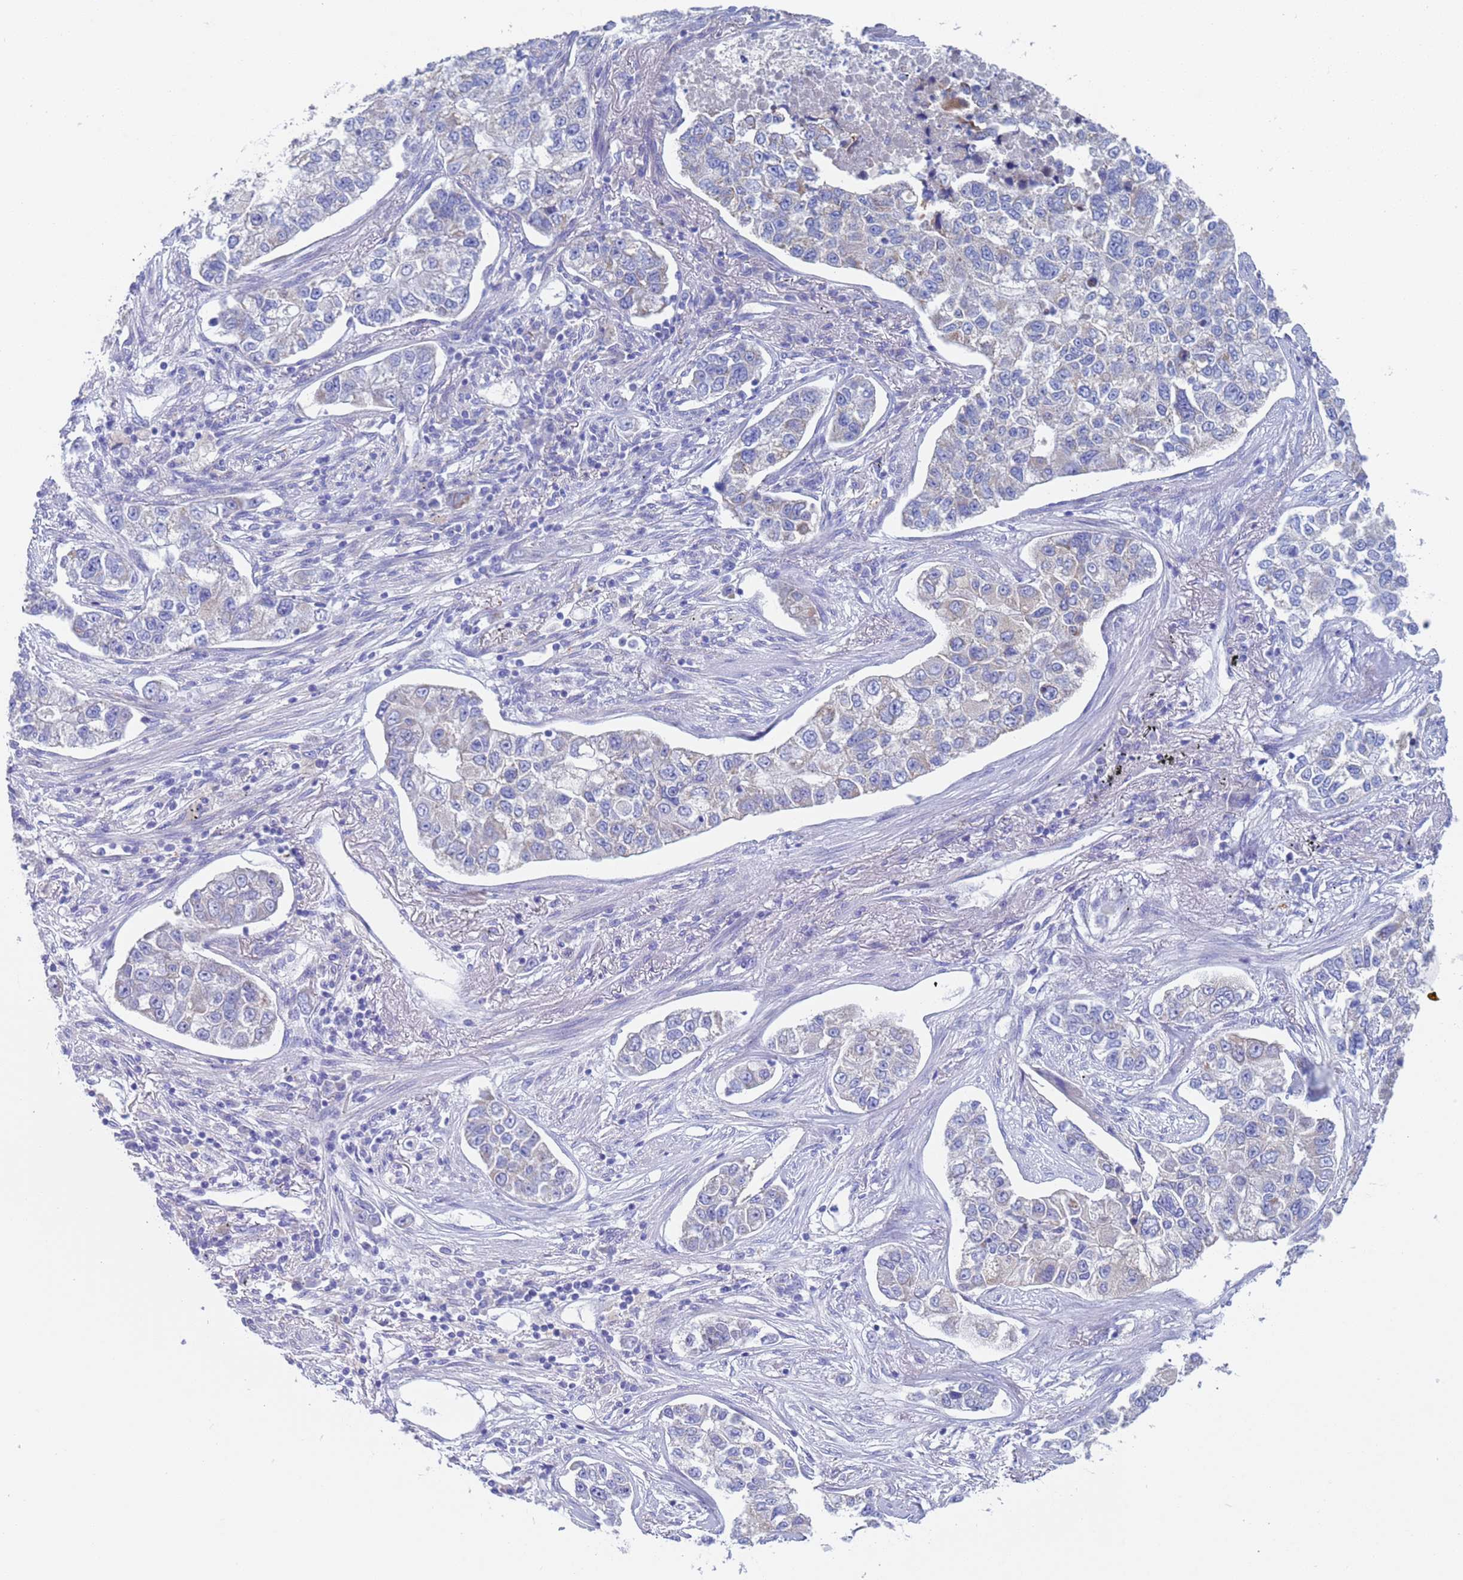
{"staining": {"intensity": "negative", "quantity": "none", "location": "none"}, "tissue": "lung cancer", "cell_type": "Tumor cells", "image_type": "cancer", "snomed": [{"axis": "morphology", "description": "Adenocarcinoma, NOS"}, {"axis": "topography", "description": "Lung"}], "caption": "There is no significant positivity in tumor cells of adenocarcinoma (lung).", "gene": "PET117", "patient": {"sex": "male", "age": 49}}